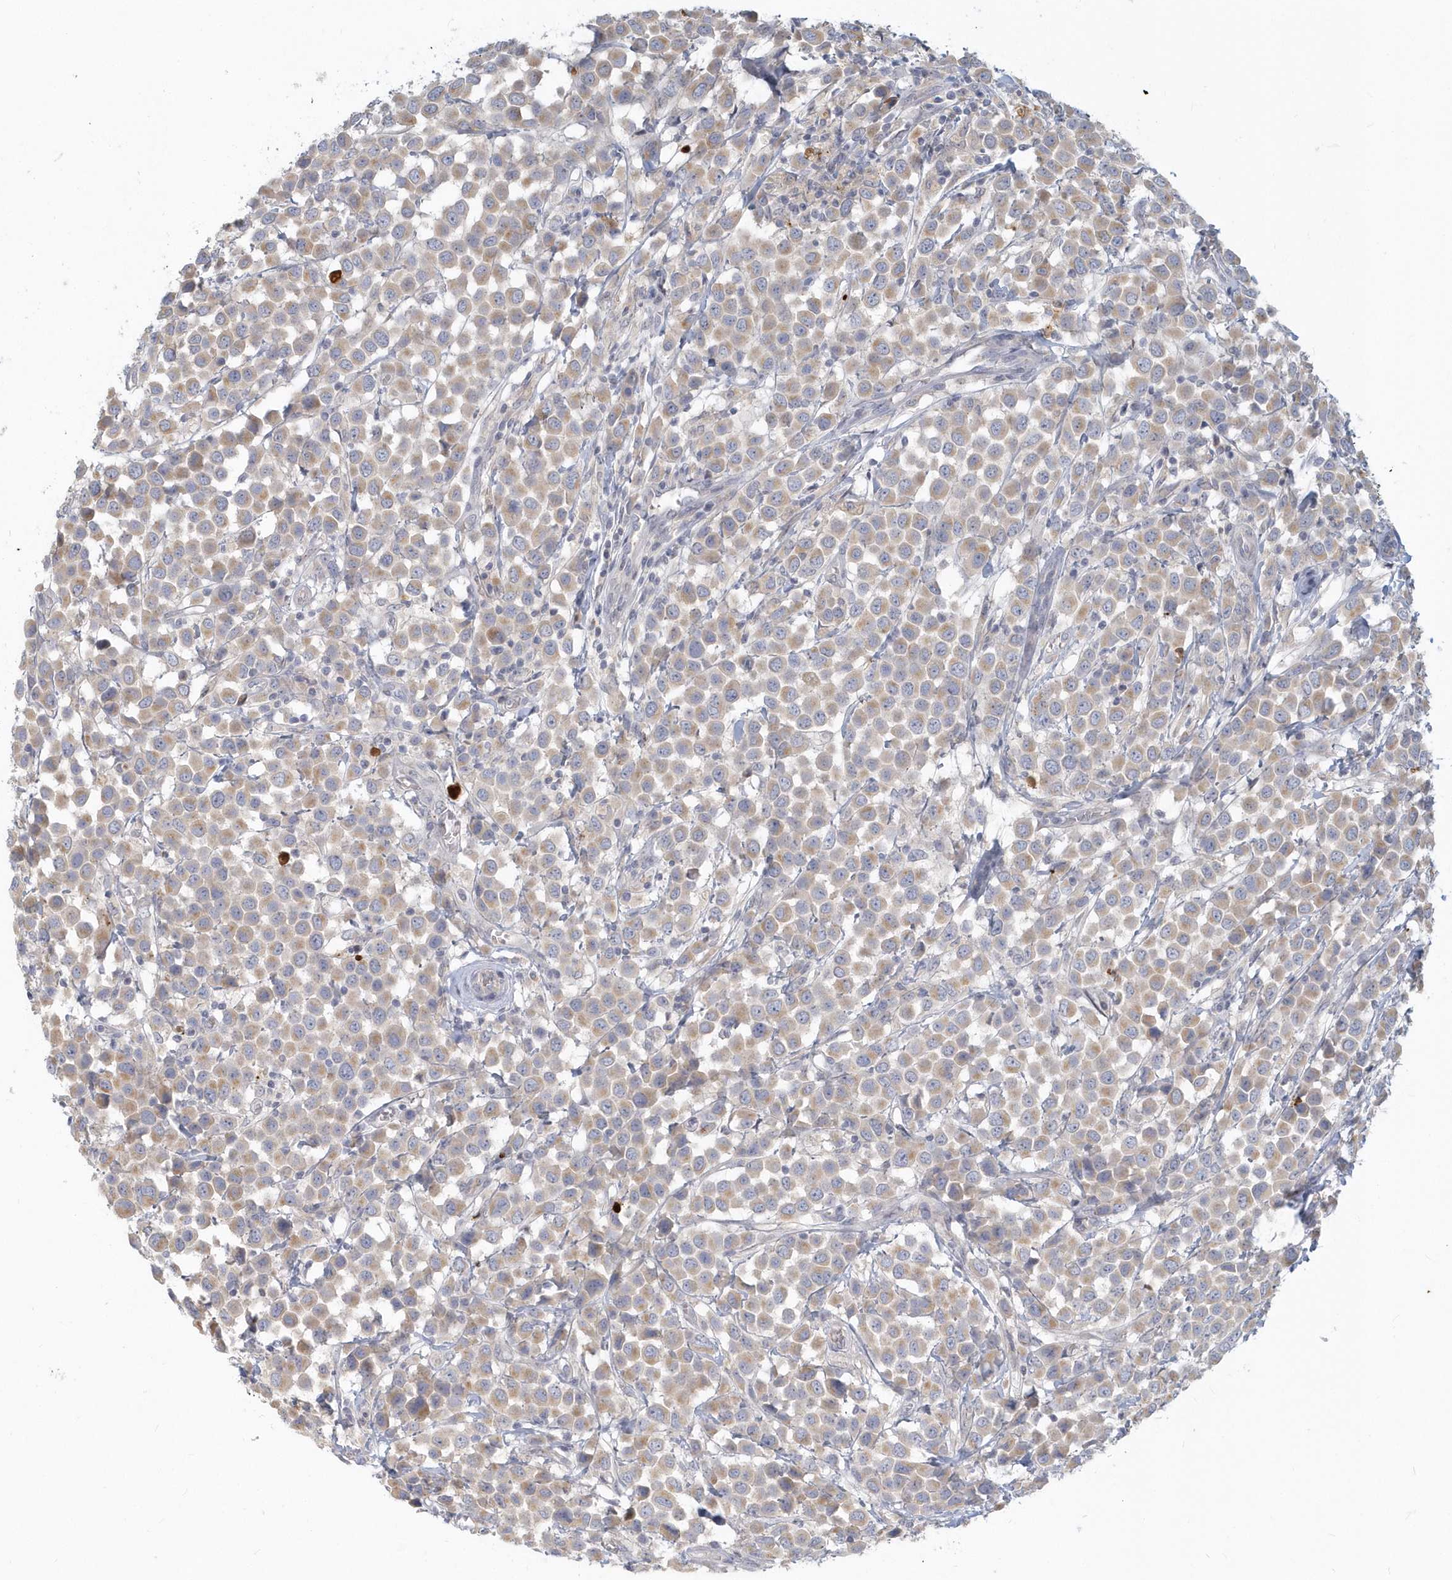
{"staining": {"intensity": "weak", "quantity": ">75%", "location": "cytoplasmic/membranous"}, "tissue": "breast cancer", "cell_type": "Tumor cells", "image_type": "cancer", "snomed": [{"axis": "morphology", "description": "Duct carcinoma"}, {"axis": "topography", "description": "Breast"}], "caption": "Immunohistochemical staining of invasive ductal carcinoma (breast) shows low levels of weak cytoplasmic/membranous protein expression in approximately >75% of tumor cells.", "gene": "NAPB", "patient": {"sex": "female", "age": 61}}